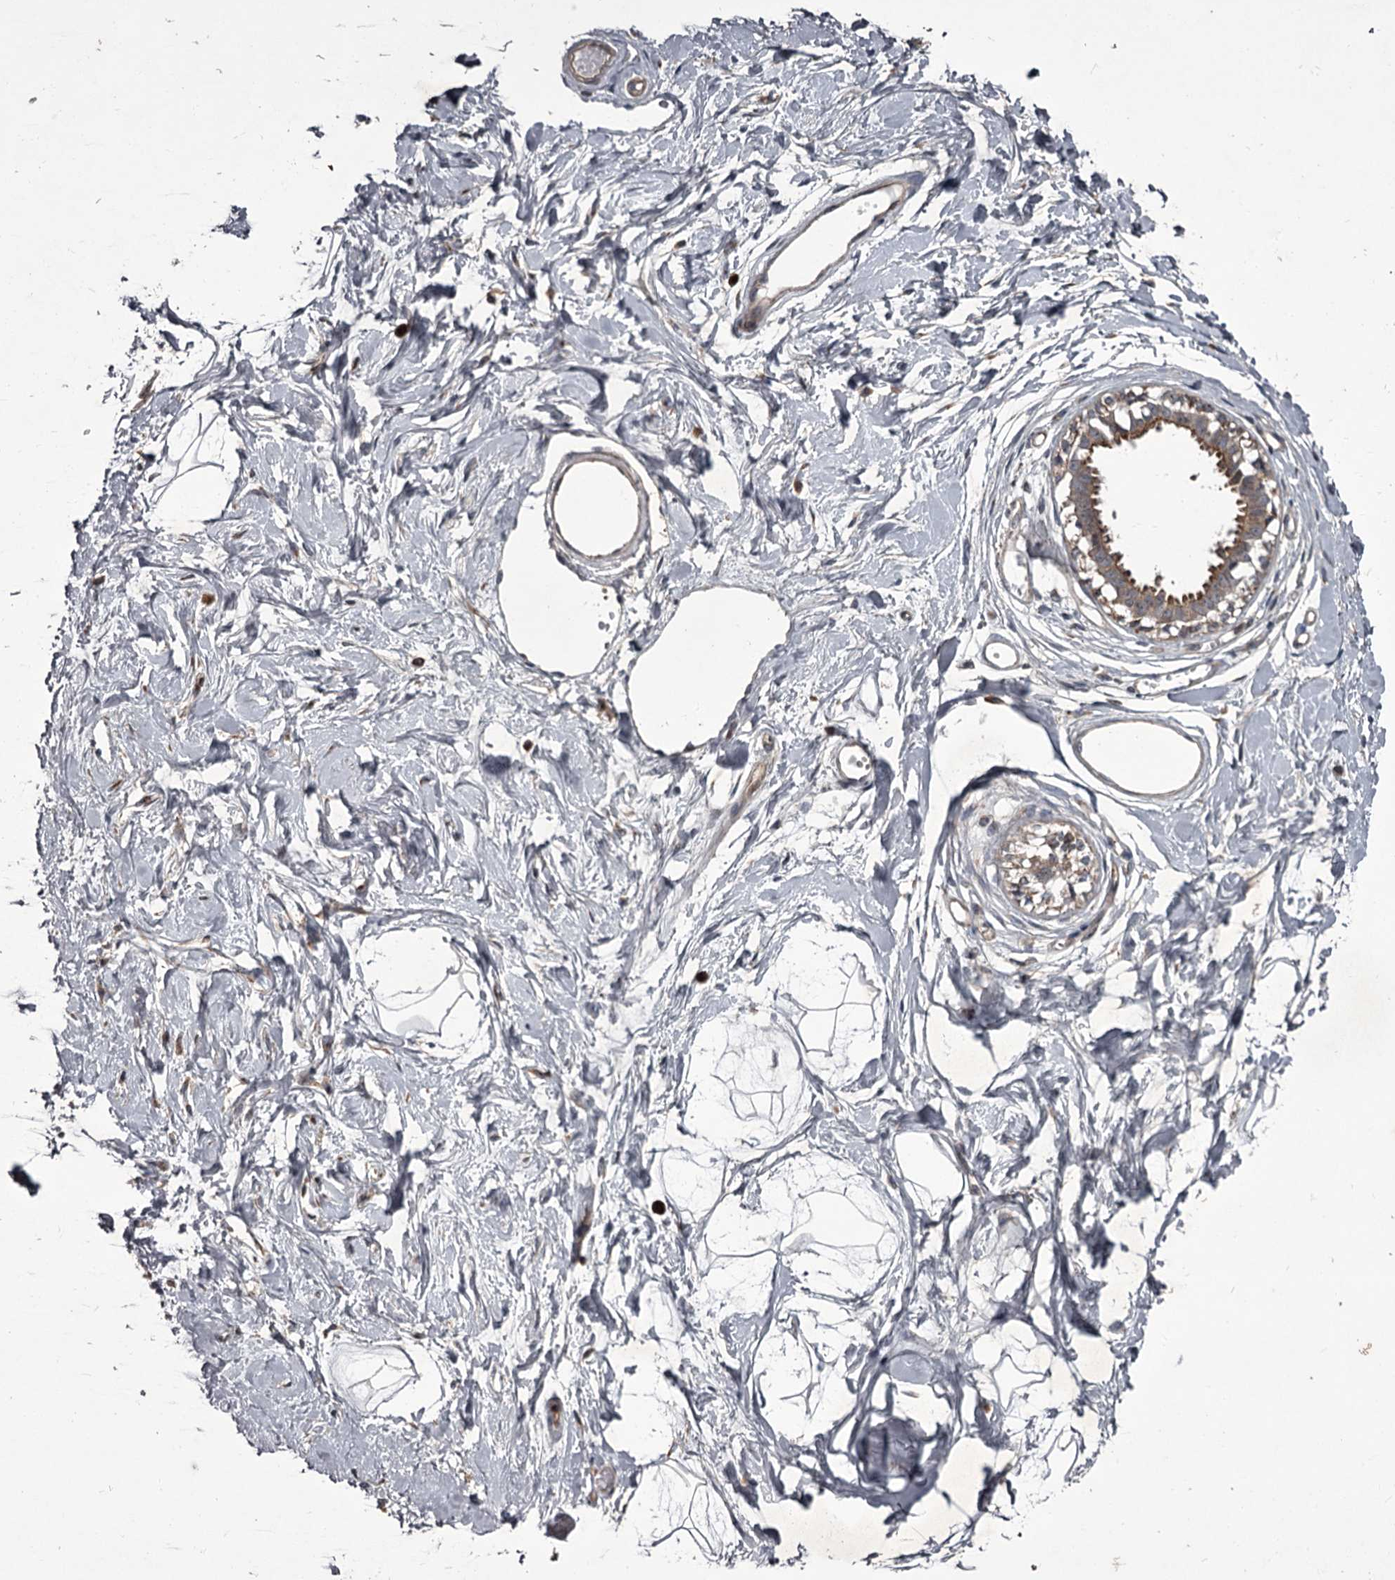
{"staining": {"intensity": "negative", "quantity": "none", "location": "none"}, "tissue": "breast", "cell_type": "Adipocytes", "image_type": "normal", "snomed": [{"axis": "morphology", "description": "Normal tissue, NOS"}, {"axis": "topography", "description": "Breast"}], "caption": "This is an immunohistochemistry micrograph of unremarkable breast. There is no staining in adipocytes.", "gene": "UNC93B1", "patient": {"sex": "female", "age": 45}}